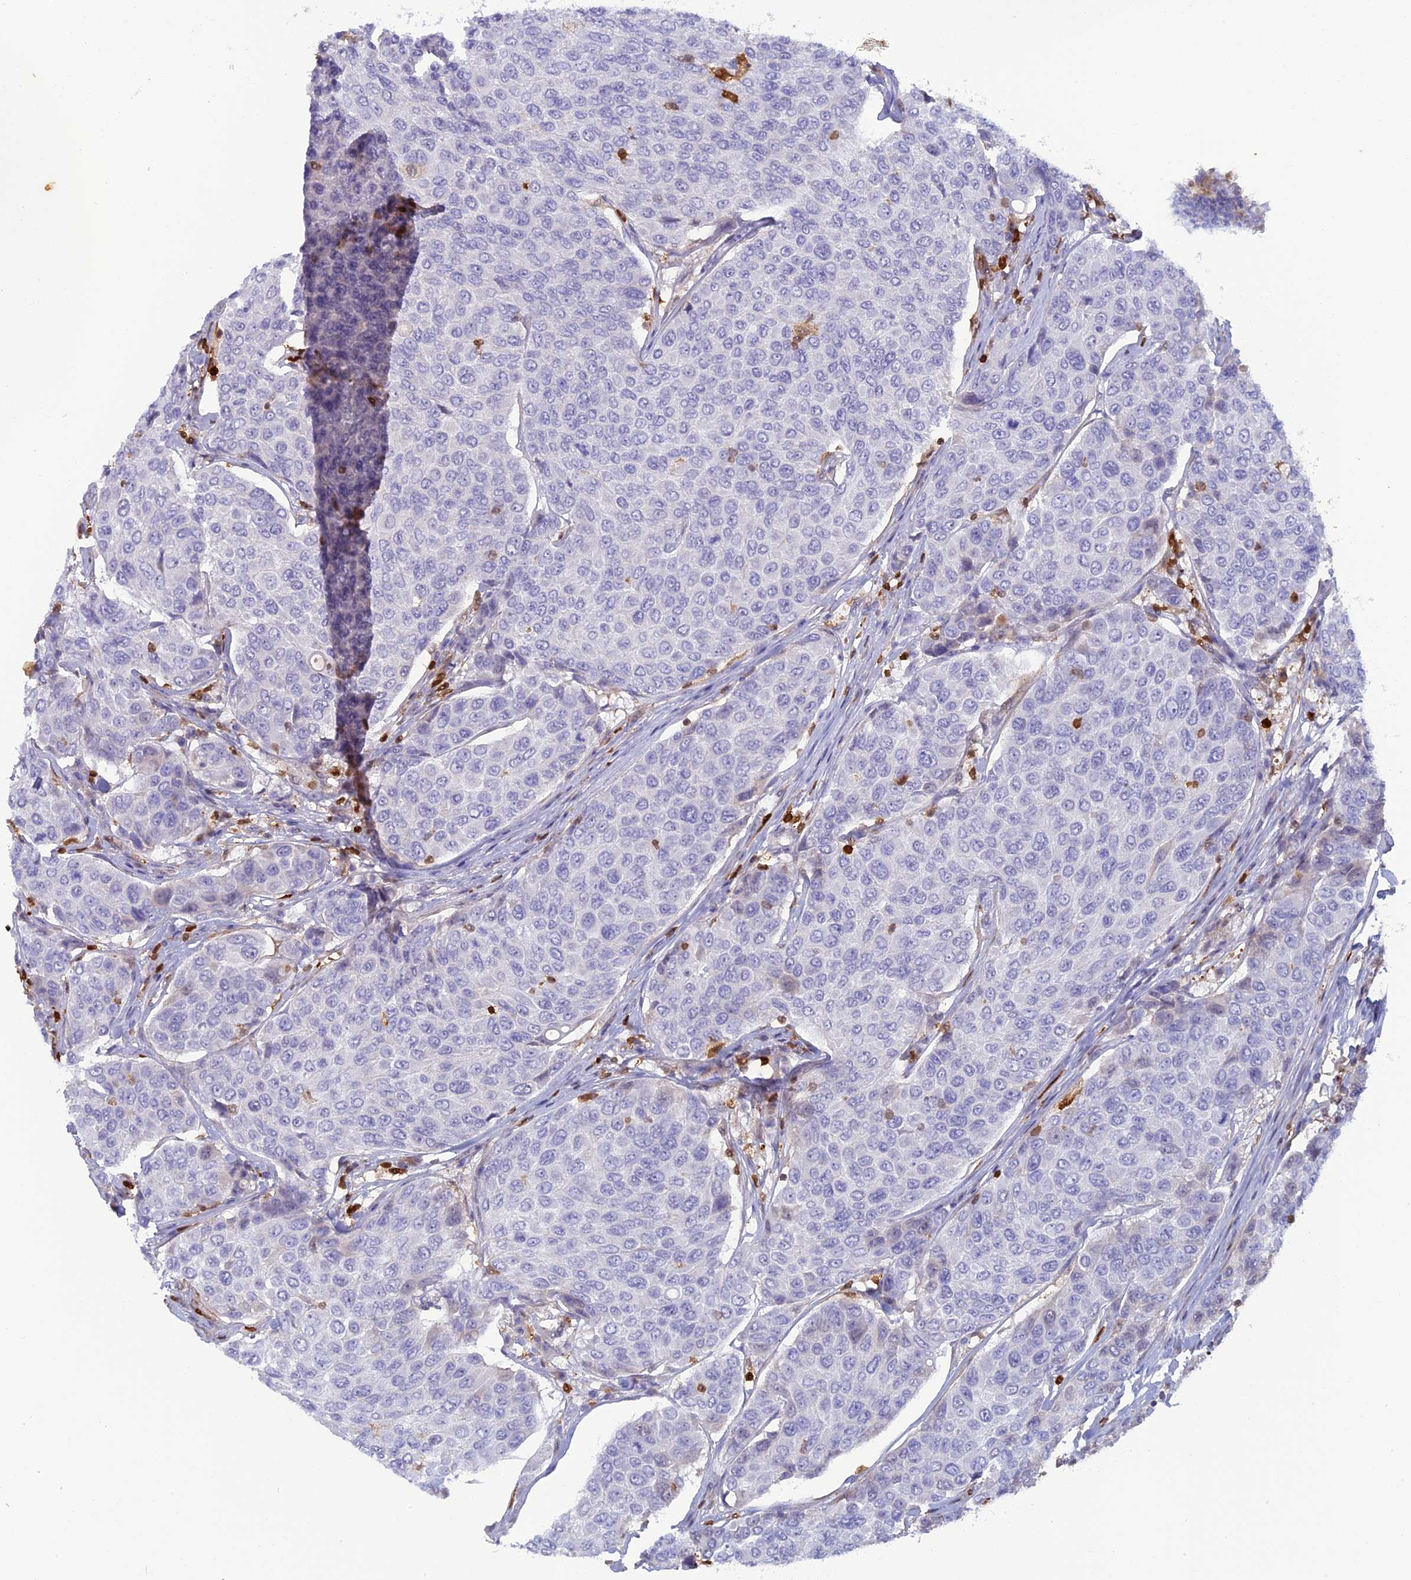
{"staining": {"intensity": "negative", "quantity": "none", "location": "none"}, "tissue": "breast cancer", "cell_type": "Tumor cells", "image_type": "cancer", "snomed": [{"axis": "morphology", "description": "Duct carcinoma"}, {"axis": "topography", "description": "Breast"}], "caption": "An immunohistochemistry image of breast cancer (invasive ductal carcinoma) is shown. There is no staining in tumor cells of breast cancer (invasive ductal carcinoma).", "gene": "PGBD4", "patient": {"sex": "female", "age": 55}}